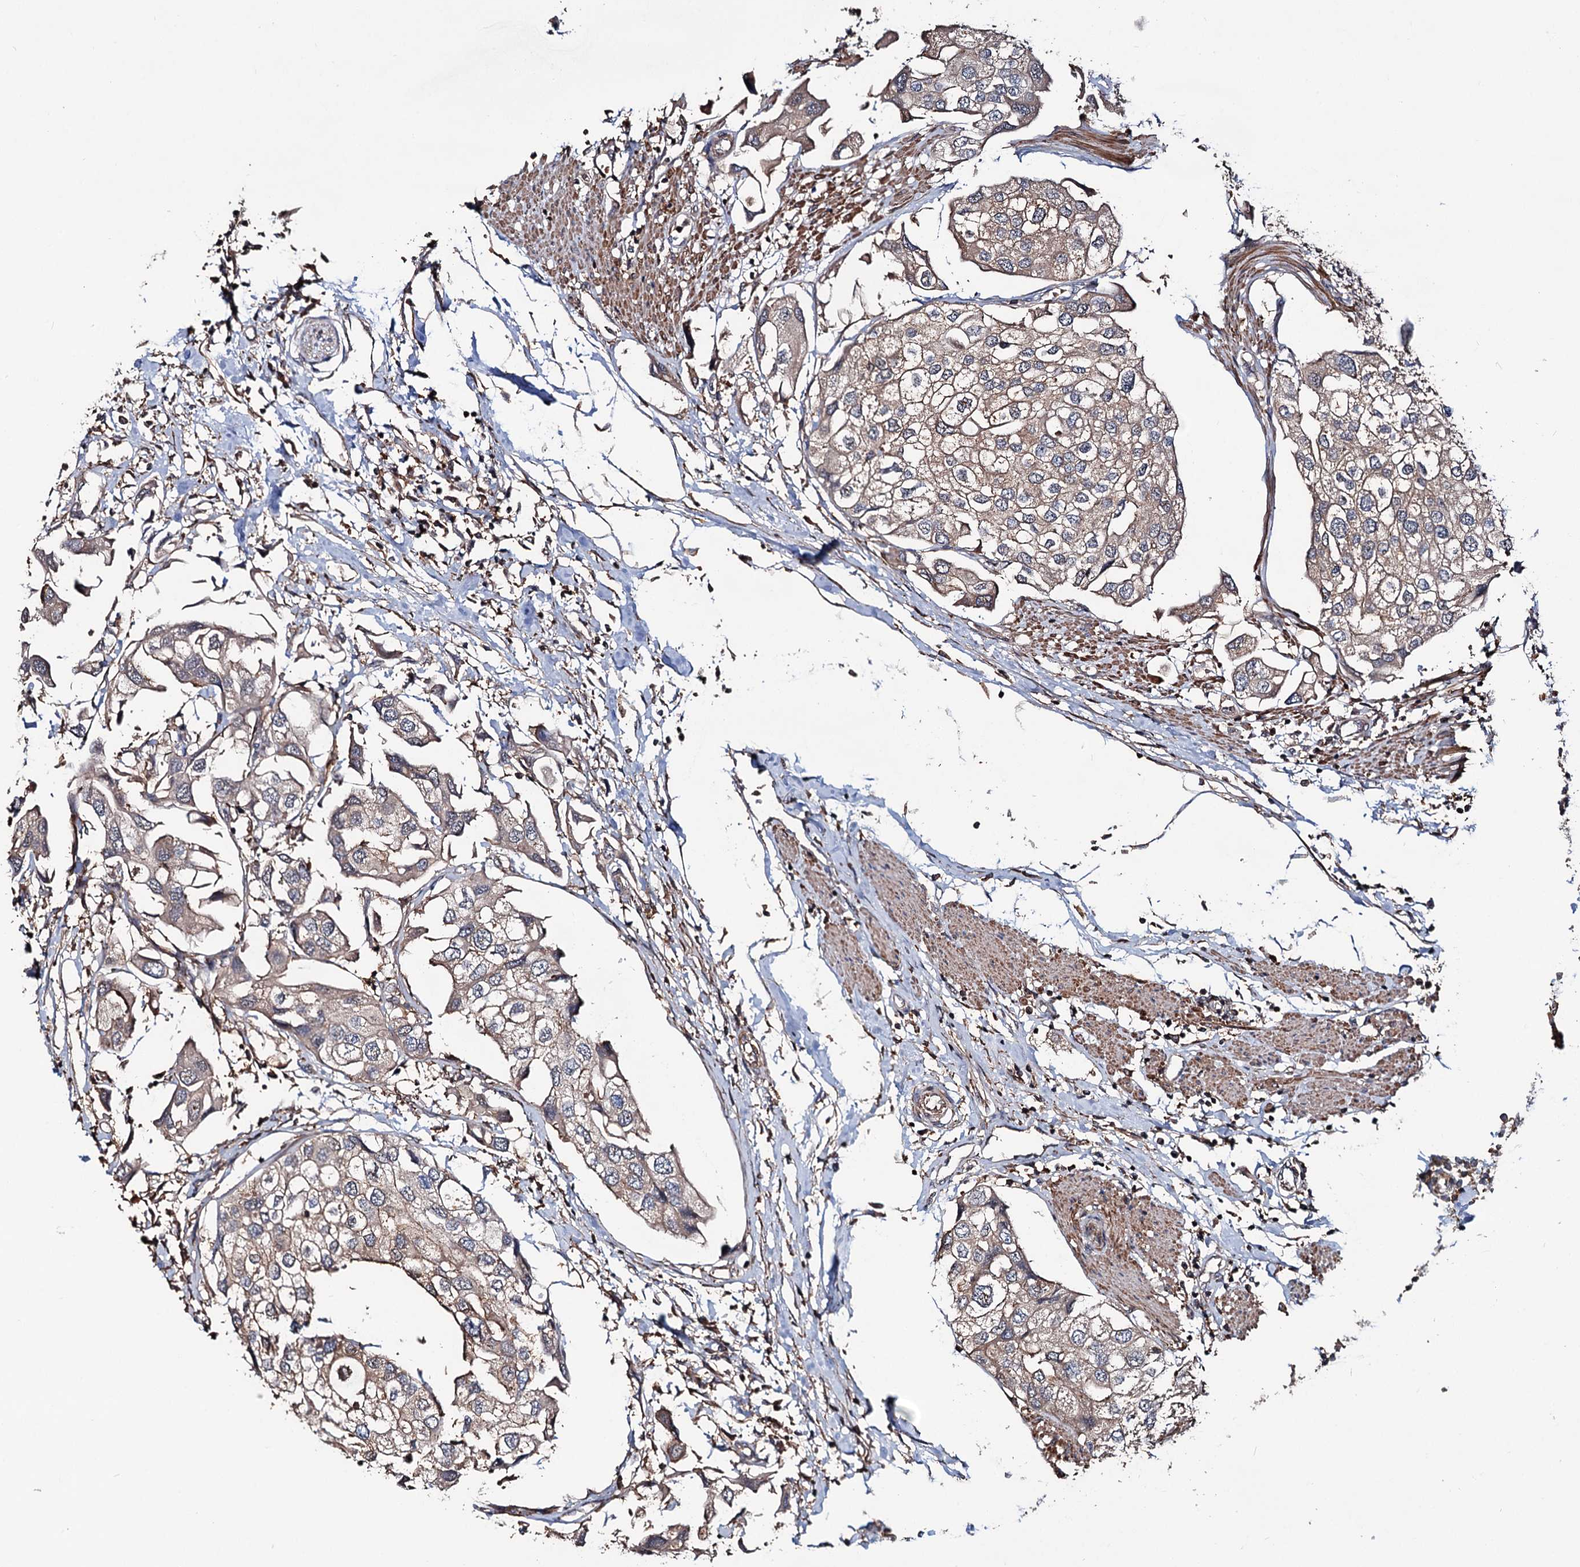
{"staining": {"intensity": "weak", "quantity": ">75%", "location": "cytoplasmic/membranous"}, "tissue": "urothelial cancer", "cell_type": "Tumor cells", "image_type": "cancer", "snomed": [{"axis": "morphology", "description": "Urothelial carcinoma, High grade"}, {"axis": "topography", "description": "Urinary bladder"}], "caption": "Approximately >75% of tumor cells in human urothelial carcinoma (high-grade) exhibit weak cytoplasmic/membranous protein expression as visualized by brown immunohistochemical staining.", "gene": "GRIP1", "patient": {"sex": "male", "age": 64}}